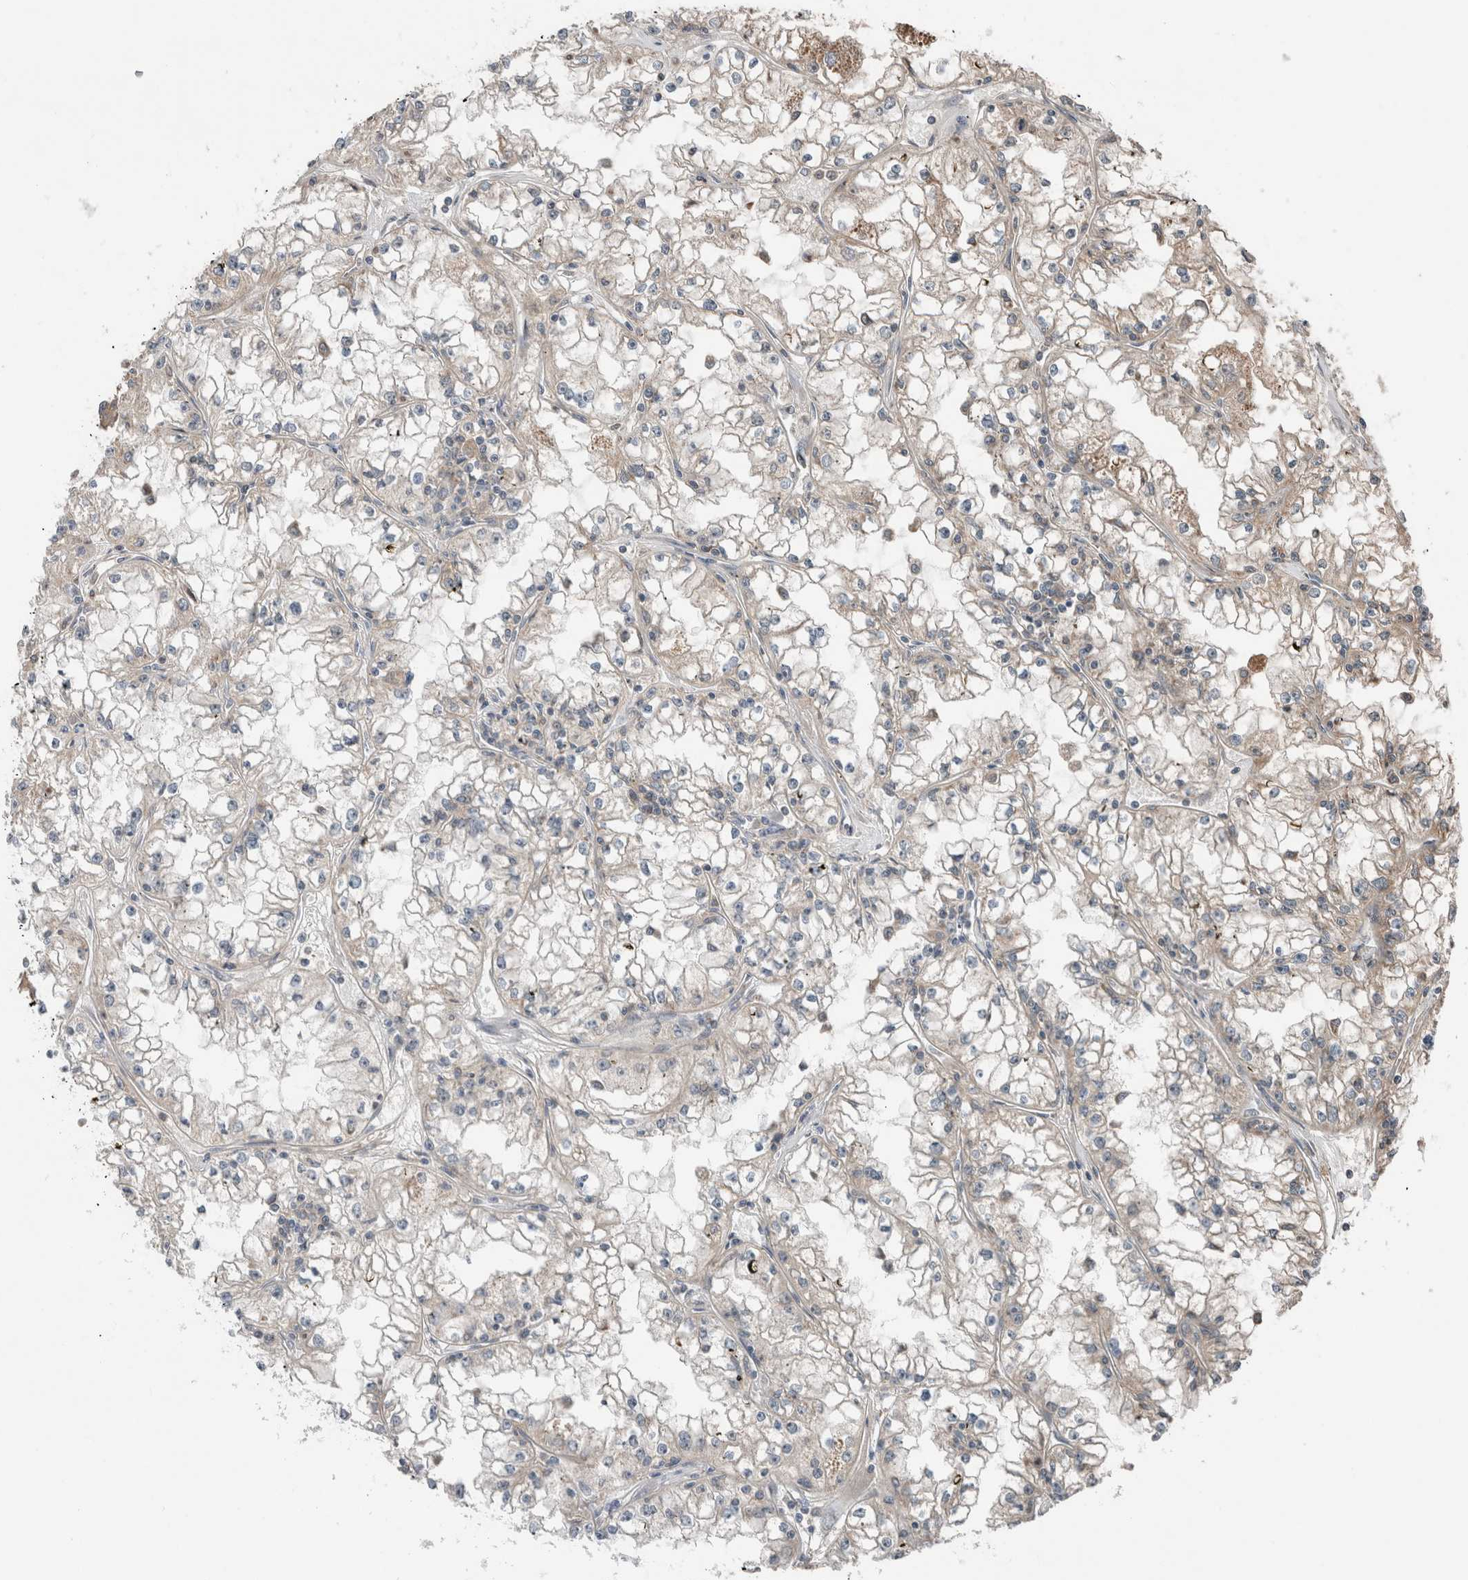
{"staining": {"intensity": "weak", "quantity": "<25%", "location": "cytoplasmic/membranous"}, "tissue": "renal cancer", "cell_type": "Tumor cells", "image_type": "cancer", "snomed": [{"axis": "morphology", "description": "Adenocarcinoma, NOS"}, {"axis": "topography", "description": "Kidney"}], "caption": "A histopathology image of renal cancer stained for a protein exhibits no brown staining in tumor cells. (DAB (3,3'-diaminobenzidine) immunohistochemistry with hematoxylin counter stain).", "gene": "KLK14", "patient": {"sex": "male", "age": 56}}